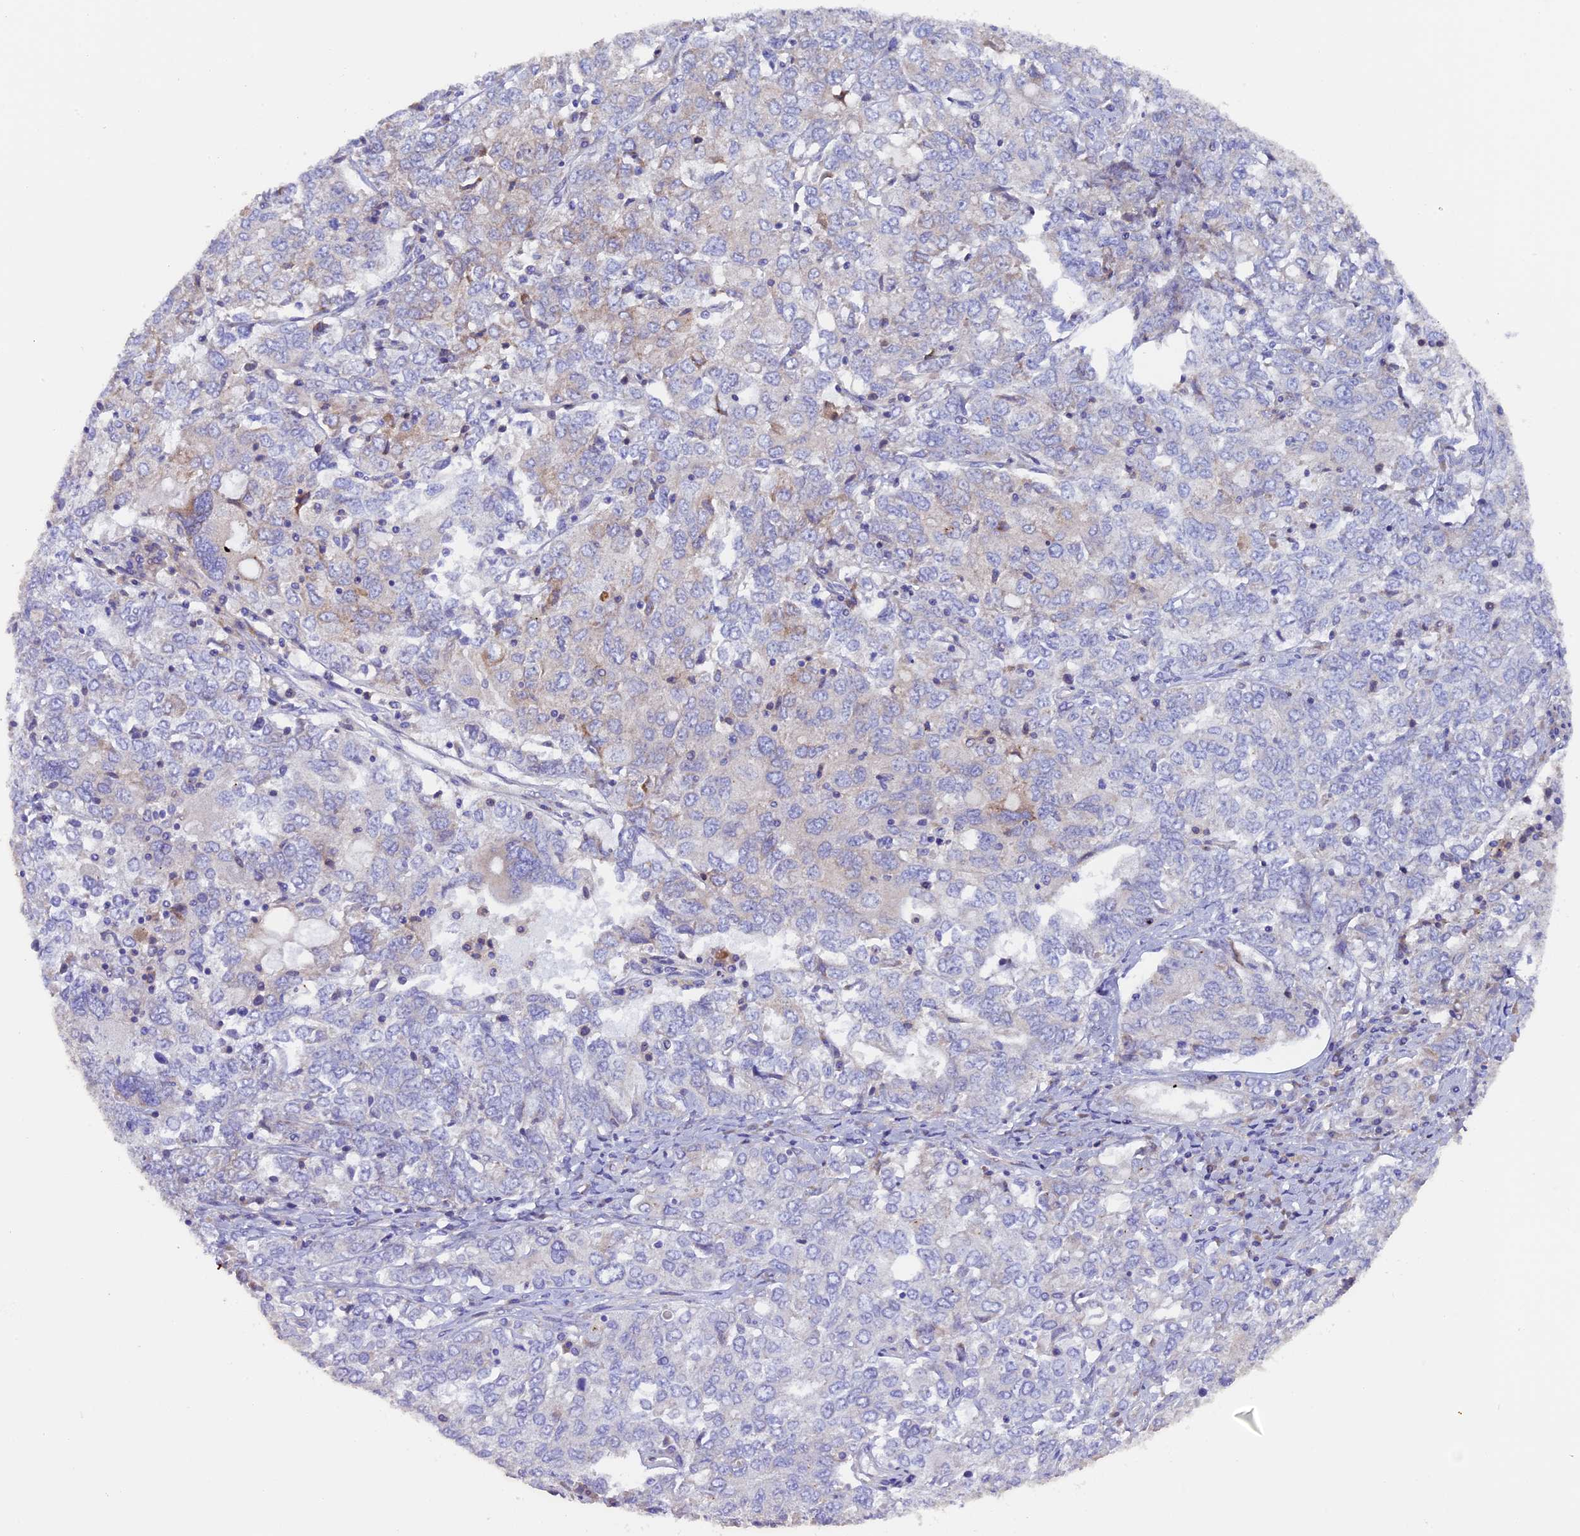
{"staining": {"intensity": "negative", "quantity": "none", "location": "none"}, "tissue": "ovarian cancer", "cell_type": "Tumor cells", "image_type": "cancer", "snomed": [{"axis": "morphology", "description": "Carcinoma, endometroid"}, {"axis": "topography", "description": "Ovary"}], "caption": "Ovarian endometroid carcinoma was stained to show a protein in brown. There is no significant positivity in tumor cells. Nuclei are stained in blue.", "gene": "PIGU", "patient": {"sex": "female", "age": 62}}